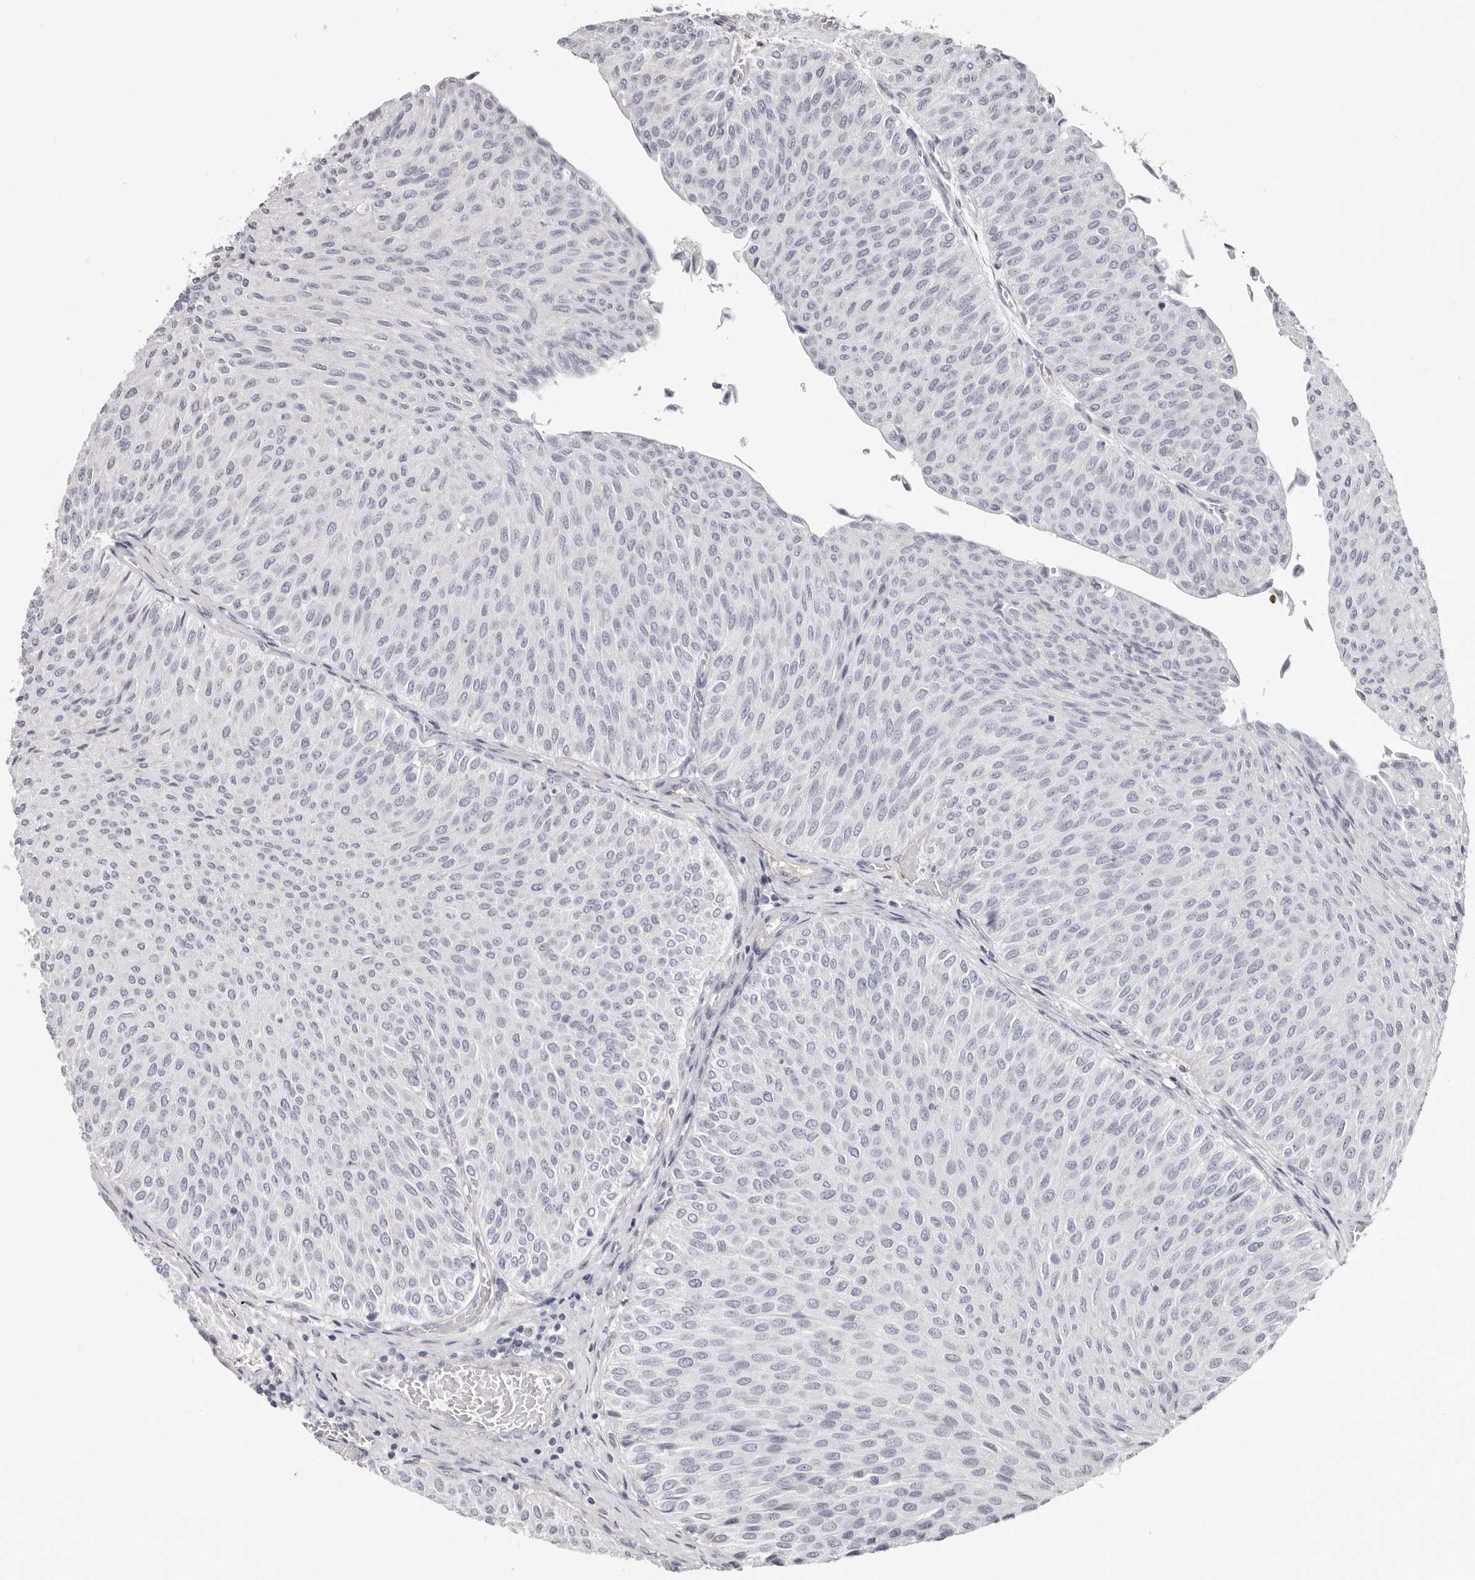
{"staining": {"intensity": "negative", "quantity": "none", "location": "none"}, "tissue": "urothelial cancer", "cell_type": "Tumor cells", "image_type": "cancer", "snomed": [{"axis": "morphology", "description": "Urothelial carcinoma, Low grade"}, {"axis": "topography", "description": "Urinary bladder"}], "caption": "Immunohistochemical staining of human urothelial cancer shows no significant positivity in tumor cells.", "gene": "PKDCC", "patient": {"sex": "male", "age": 78}}